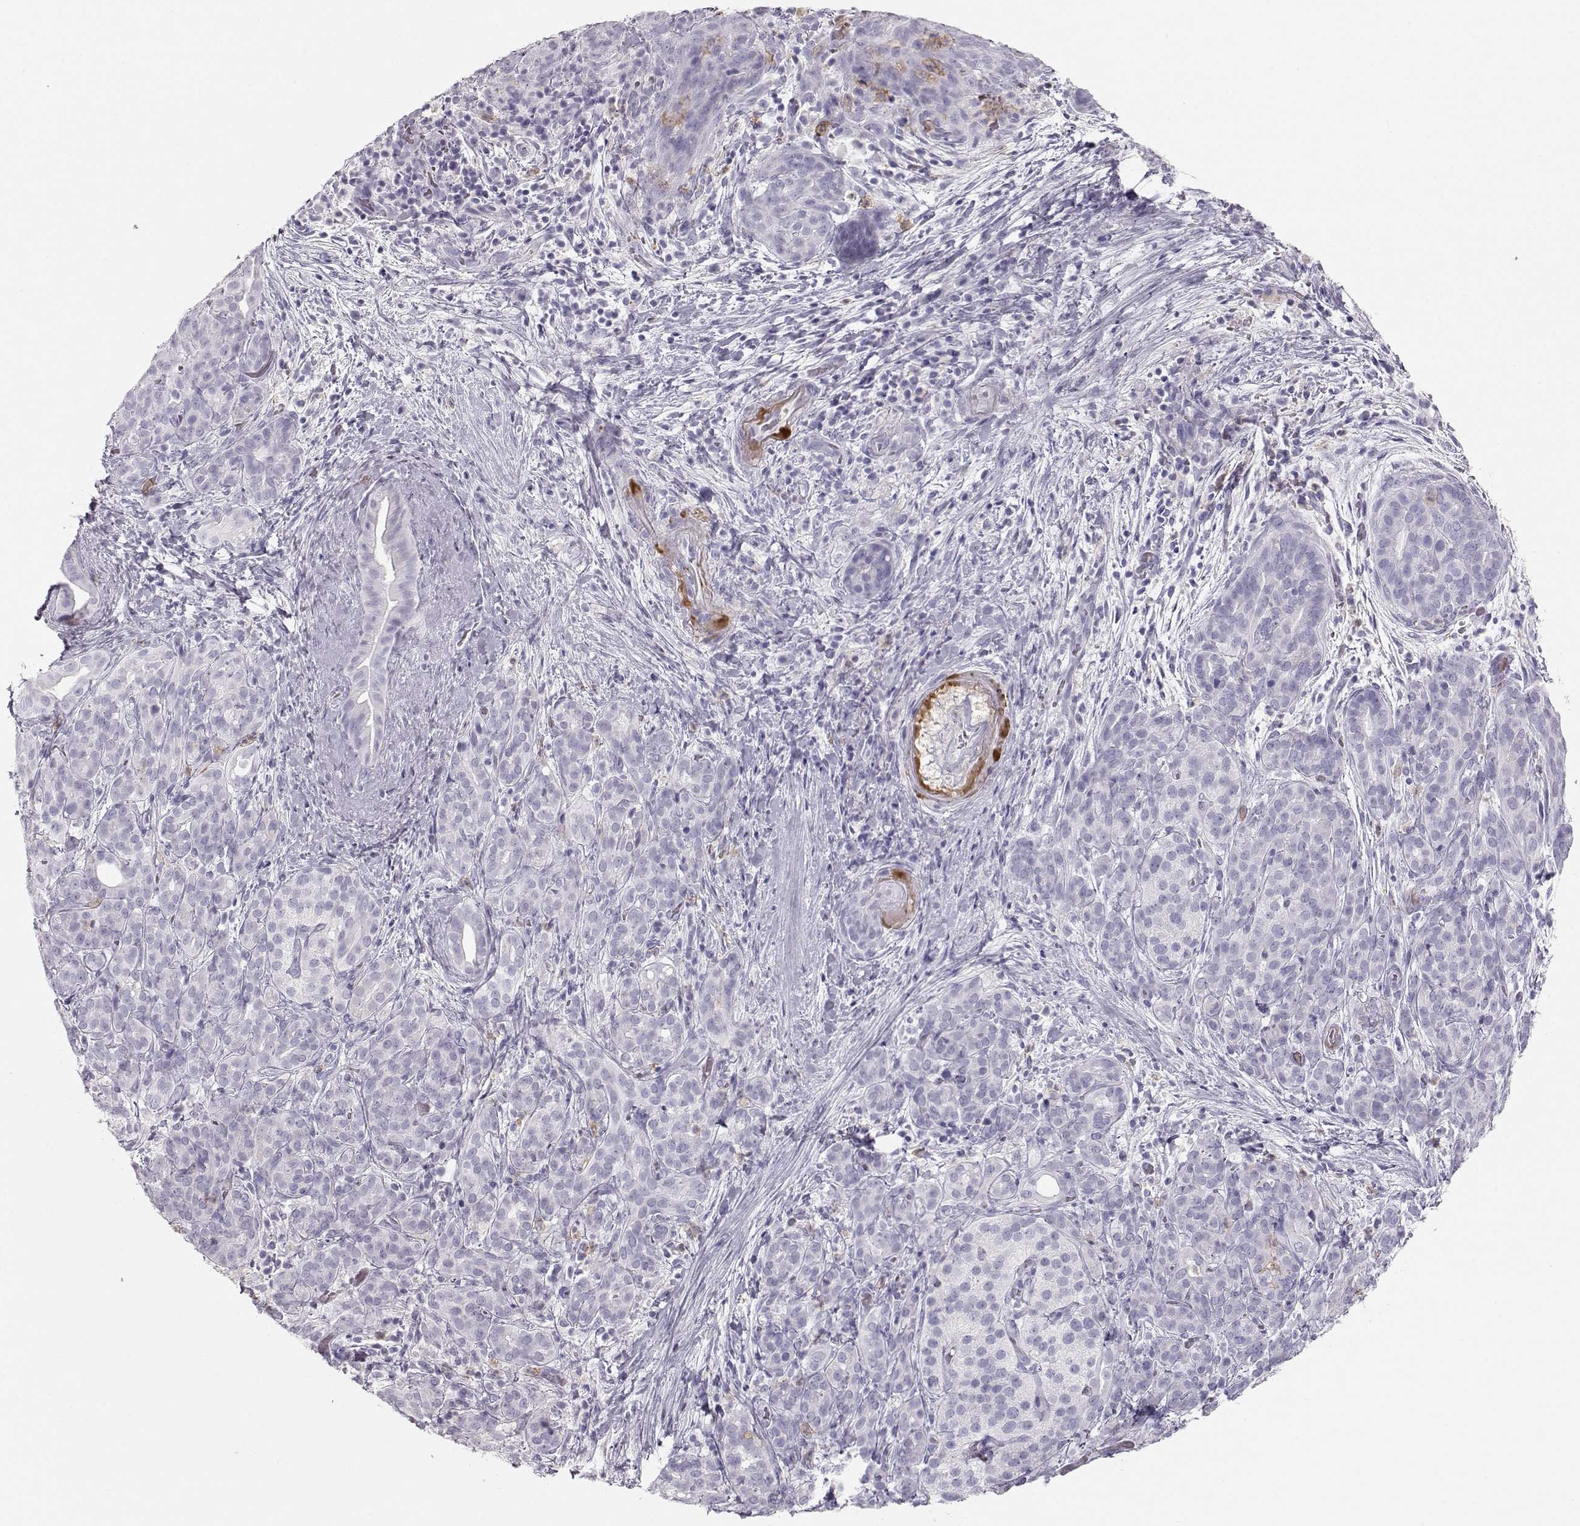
{"staining": {"intensity": "negative", "quantity": "none", "location": "none"}, "tissue": "pancreatic cancer", "cell_type": "Tumor cells", "image_type": "cancer", "snomed": [{"axis": "morphology", "description": "Adenocarcinoma, NOS"}, {"axis": "topography", "description": "Pancreas"}], "caption": "Tumor cells show no significant expression in pancreatic cancer.", "gene": "MIP", "patient": {"sex": "male", "age": 44}}